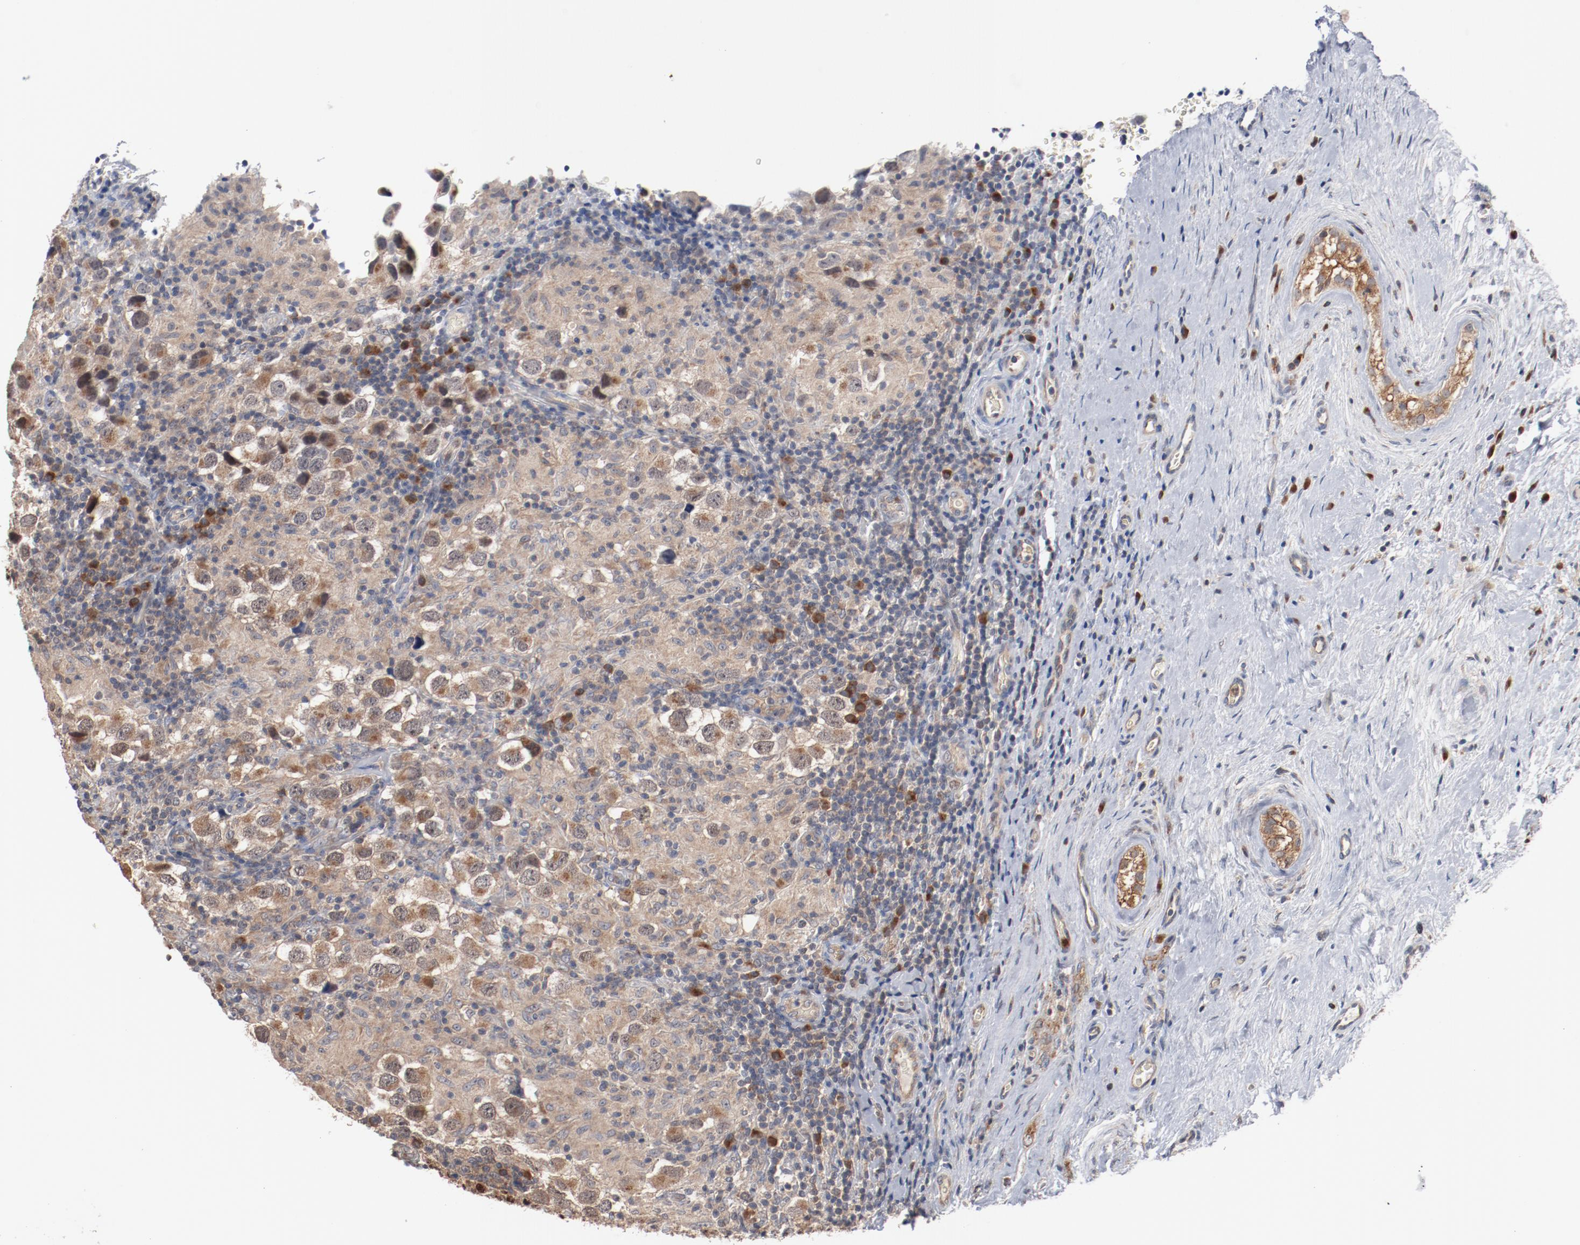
{"staining": {"intensity": "moderate", "quantity": ">75%", "location": "cytoplasmic/membranous"}, "tissue": "testis cancer", "cell_type": "Tumor cells", "image_type": "cancer", "snomed": [{"axis": "morphology", "description": "Carcinoma, Embryonal, NOS"}, {"axis": "topography", "description": "Testis"}], "caption": "Immunohistochemical staining of testis embryonal carcinoma demonstrates medium levels of moderate cytoplasmic/membranous protein positivity in about >75% of tumor cells.", "gene": "RNASE11", "patient": {"sex": "male", "age": 21}}